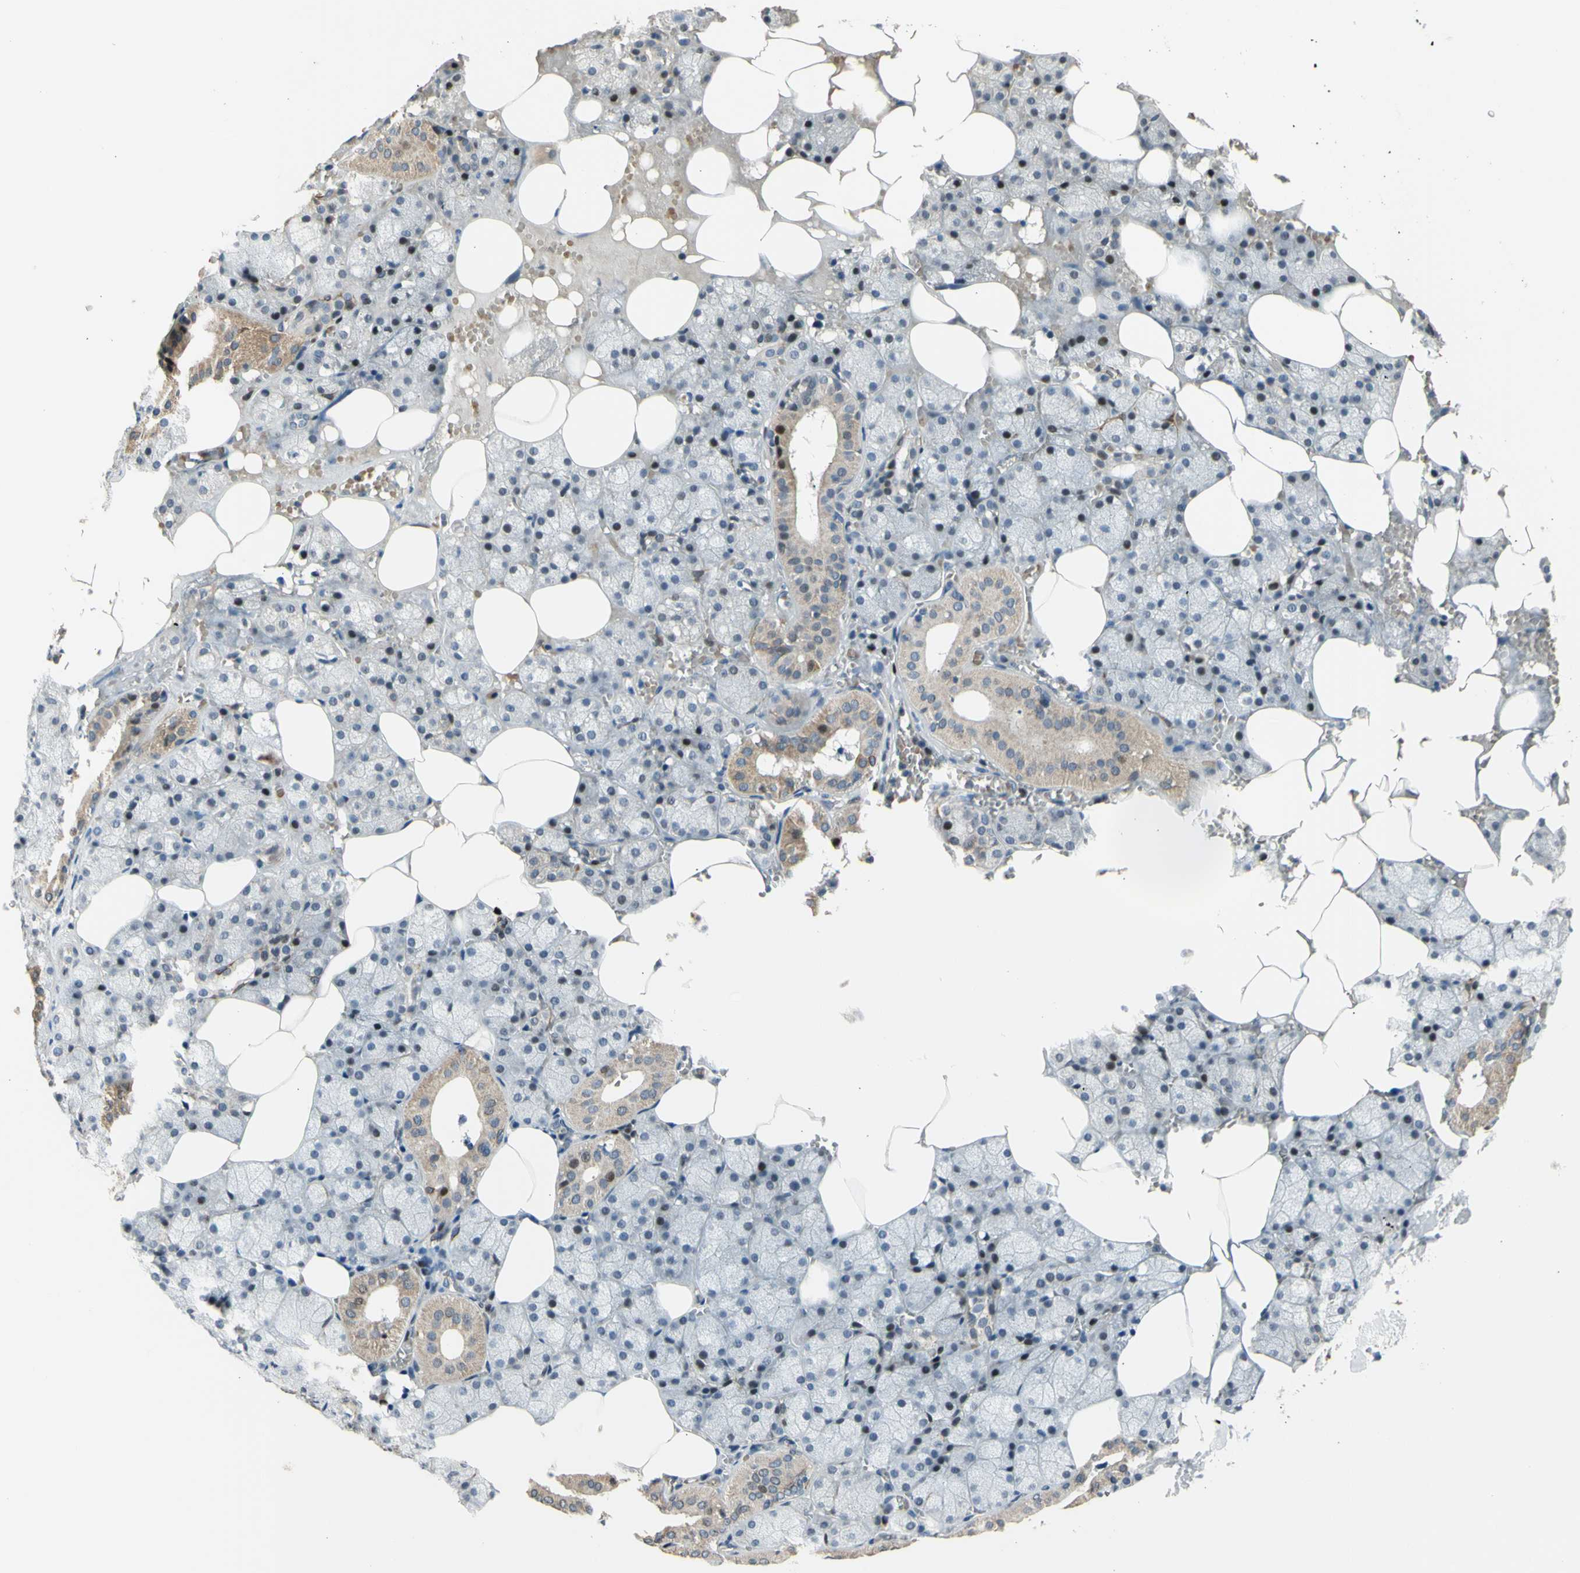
{"staining": {"intensity": "weak", "quantity": "25%-75%", "location": "cytoplasmic/membranous"}, "tissue": "salivary gland", "cell_type": "Glandular cells", "image_type": "normal", "snomed": [{"axis": "morphology", "description": "Normal tissue, NOS"}, {"axis": "topography", "description": "Salivary gland"}], "caption": "Immunohistochemical staining of benign human salivary gland shows 25%-75% levels of weak cytoplasmic/membranous protein staining in about 25%-75% of glandular cells. Using DAB (3,3'-diaminobenzidine) (brown) and hematoxylin (blue) stains, captured at high magnification using brightfield microscopy.", "gene": "ZNF184", "patient": {"sex": "male", "age": 62}}